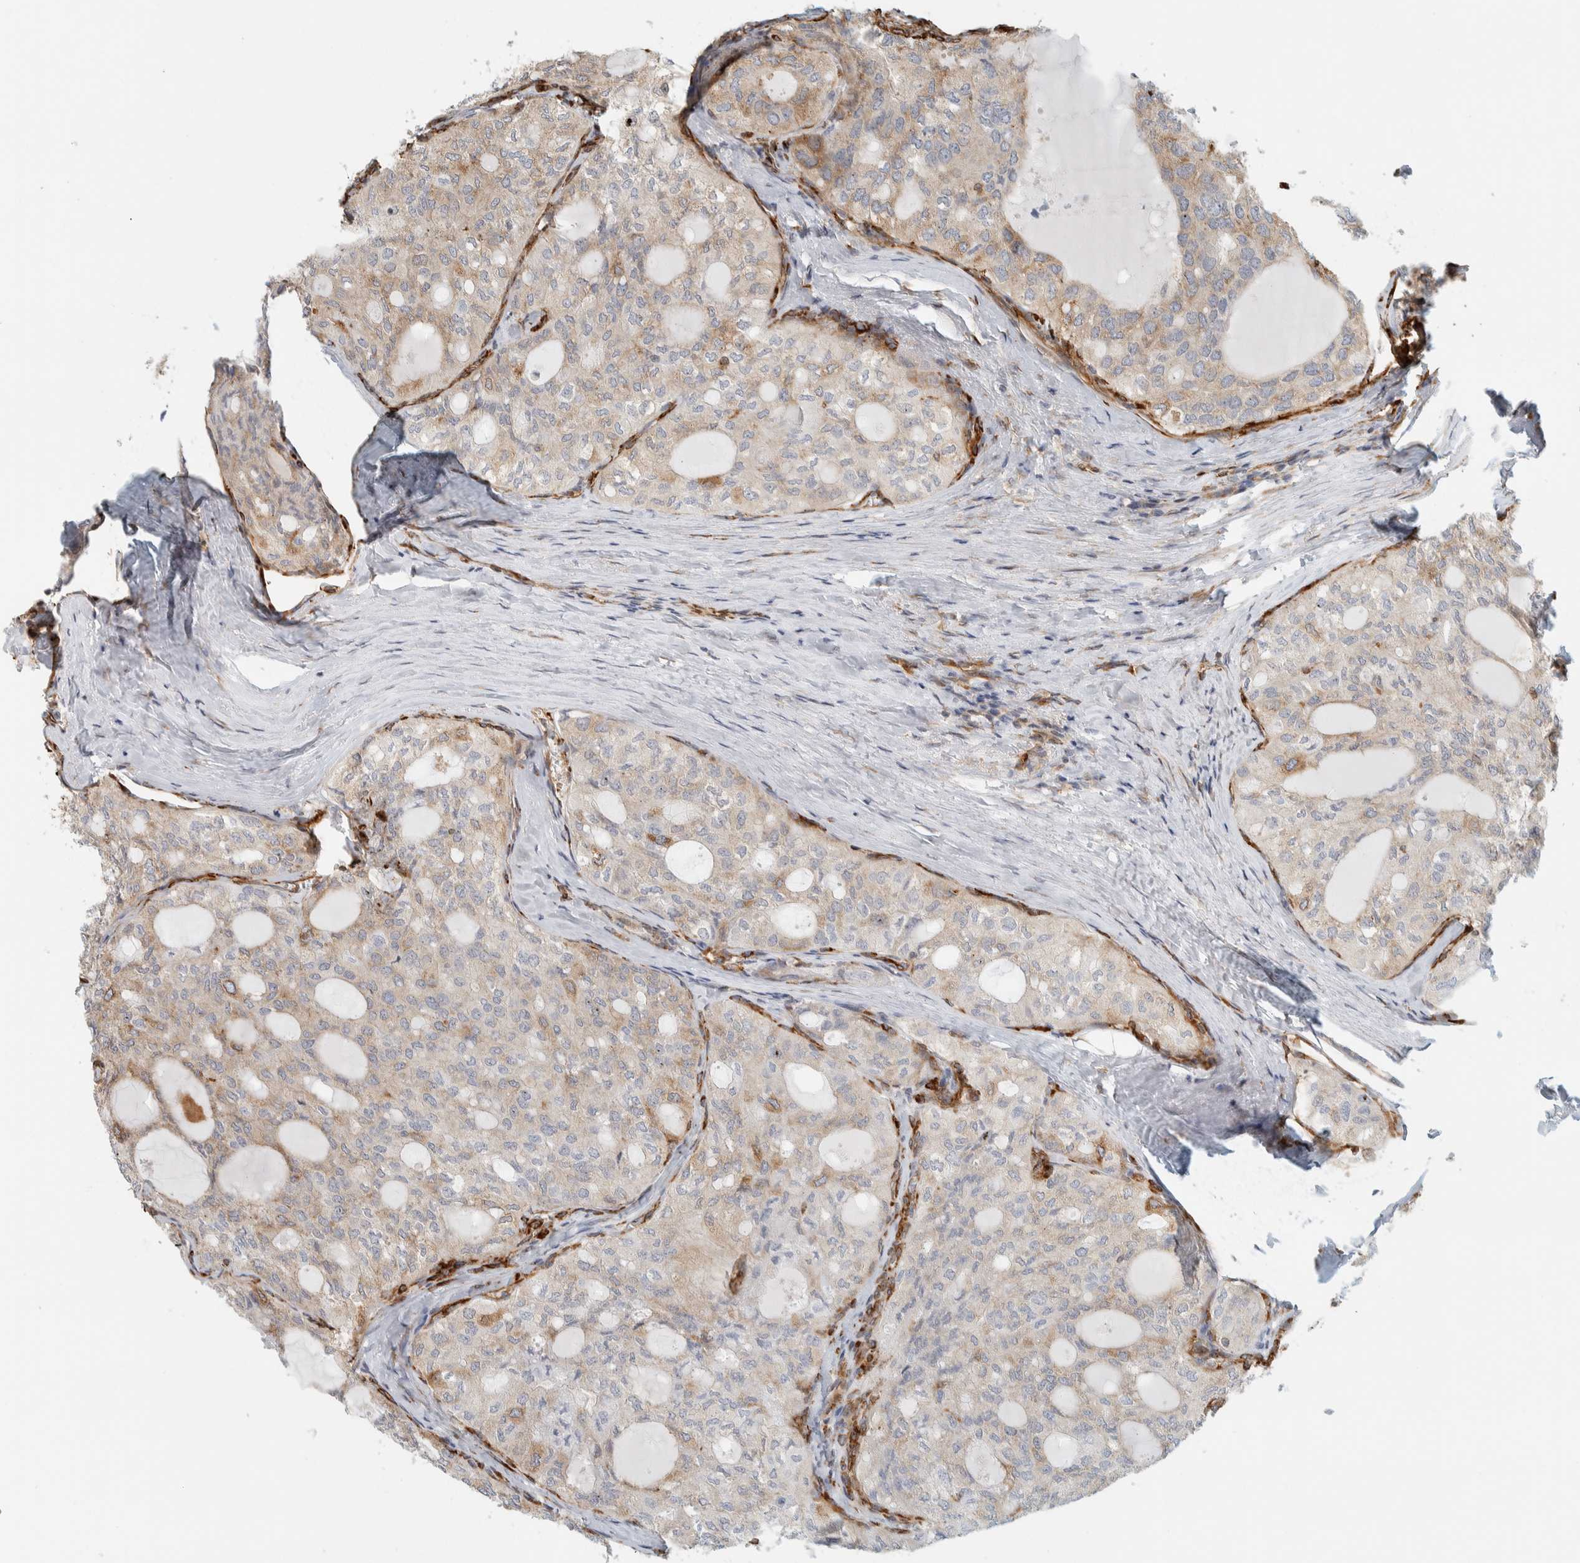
{"staining": {"intensity": "moderate", "quantity": "<25%", "location": "cytoplasmic/membranous"}, "tissue": "thyroid cancer", "cell_type": "Tumor cells", "image_type": "cancer", "snomed": [{"axis": "morphology", "description": "Follicular adenoma carcinoma, NOS"}, {"axis": "topography", "description": "Thyroid gland"}], "caption": "Protein staining of follicular adenoma carcinoma (thyroid) tissue shows moderate cytoplasmic/membranous expression in approximately <25% of tumor cells.", "gene": "LLGL2", "patient": {"sex": "male", "age": 75}}